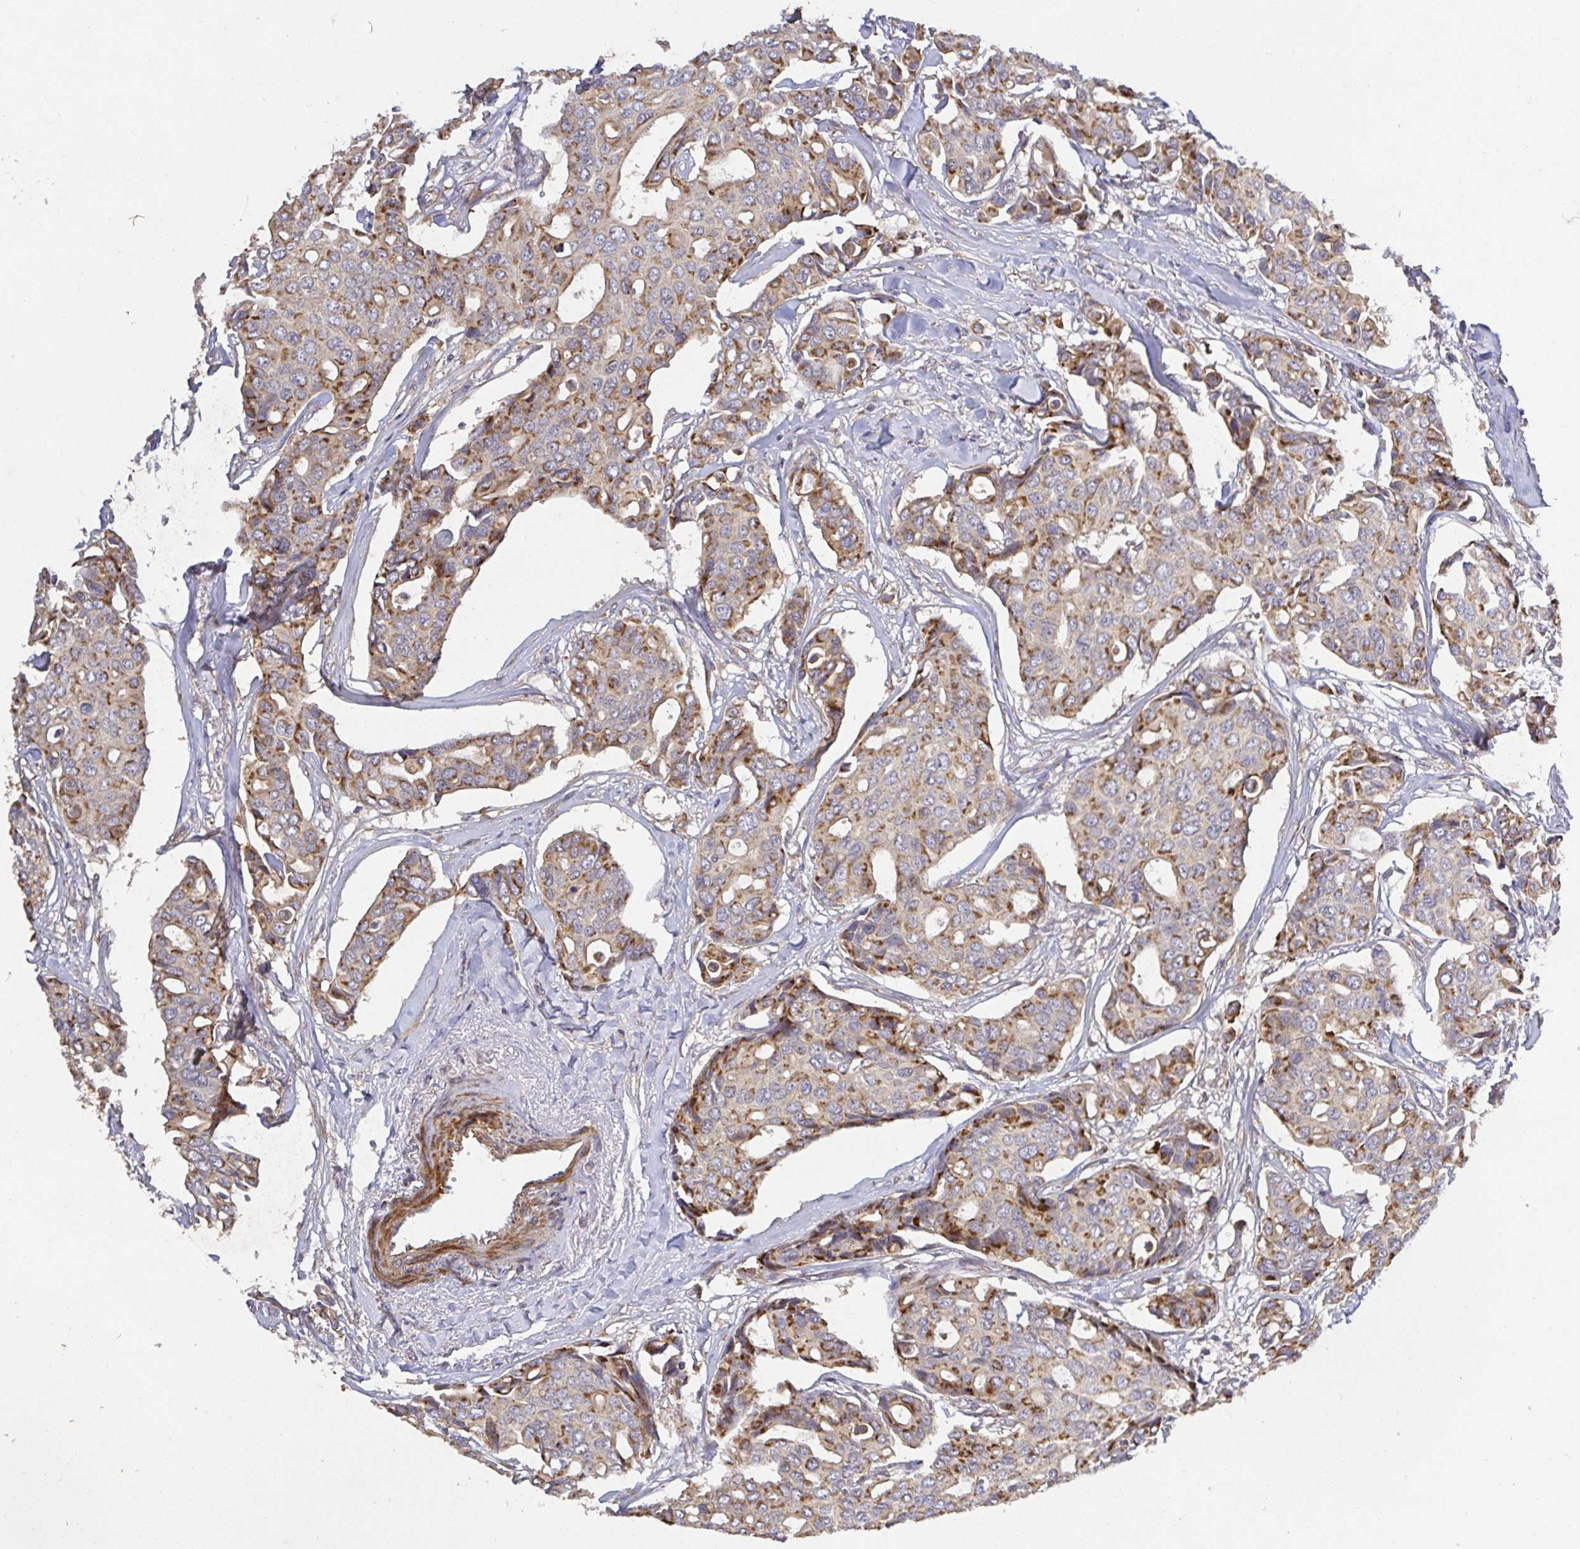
{"staining": {"intensity": "strong", "quantity": "25%-75%", "location": "cytoplasmic/membranous"}, "tissue": "breast cancer", "cell_type": "Tumor cells", "image_type": "cancer", "snomed": [{"axis": "morphology", "description": "Duct carcinoma"}, {"axis": "topography", "description": "Breast"}], "caption": "Immunohistochemistry staining of breast cancer, which exhibits high levels of strong cytoplasmic/membranous positivity in about 25%-75% of tumor cells indicating strong cytoplasmic/membranous protein positivity. The staining was performed using DAB (3,3'-diaminobenzidine) (brown) for protein detection and nuclei were counterstained in hematoxylin (blue).", "gene": "TM9SF4", "patient": {"sex": "female", "age": 54}}